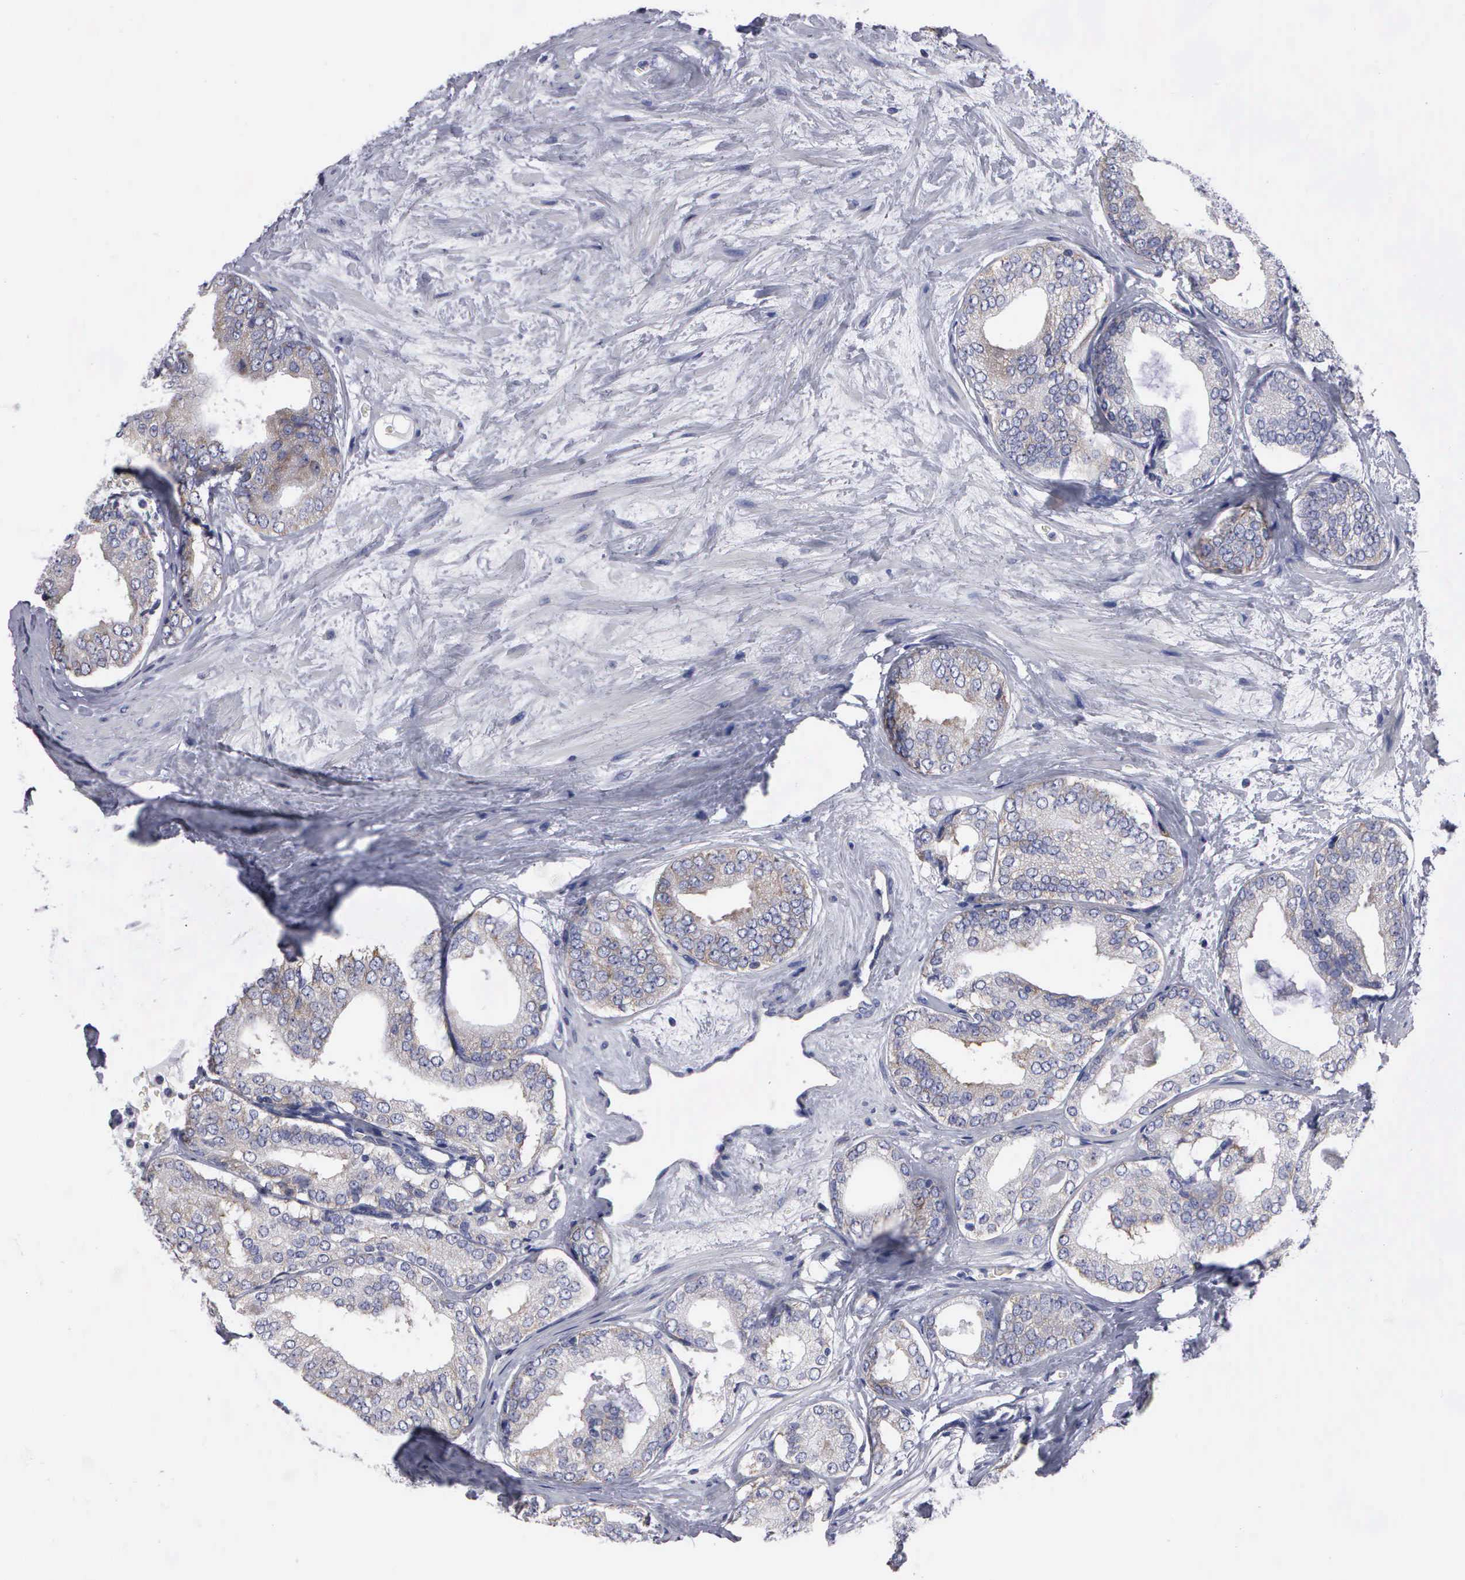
{"staining": {"intensity": "weak", "quantity": "<25%", "location": "cytoplasmic/membranous"}, "tissue": "prostate cancer", "cell_type": "Tumor cells", "image_type": "cancer", "snomed": [{"axis": "morphology", "description": "Adenocarcinoma, Medium grade"}, {"axis": "topography", "description": "Prostate"}], "caption": "Human prostate cancer (adenocarcinoma (medium-grade)) stained for a protein using immunohistochemistry exhibits no staining in tumor cells.", "gene": "TXLNG", "patient": {"sex": "male", "age": 79}}